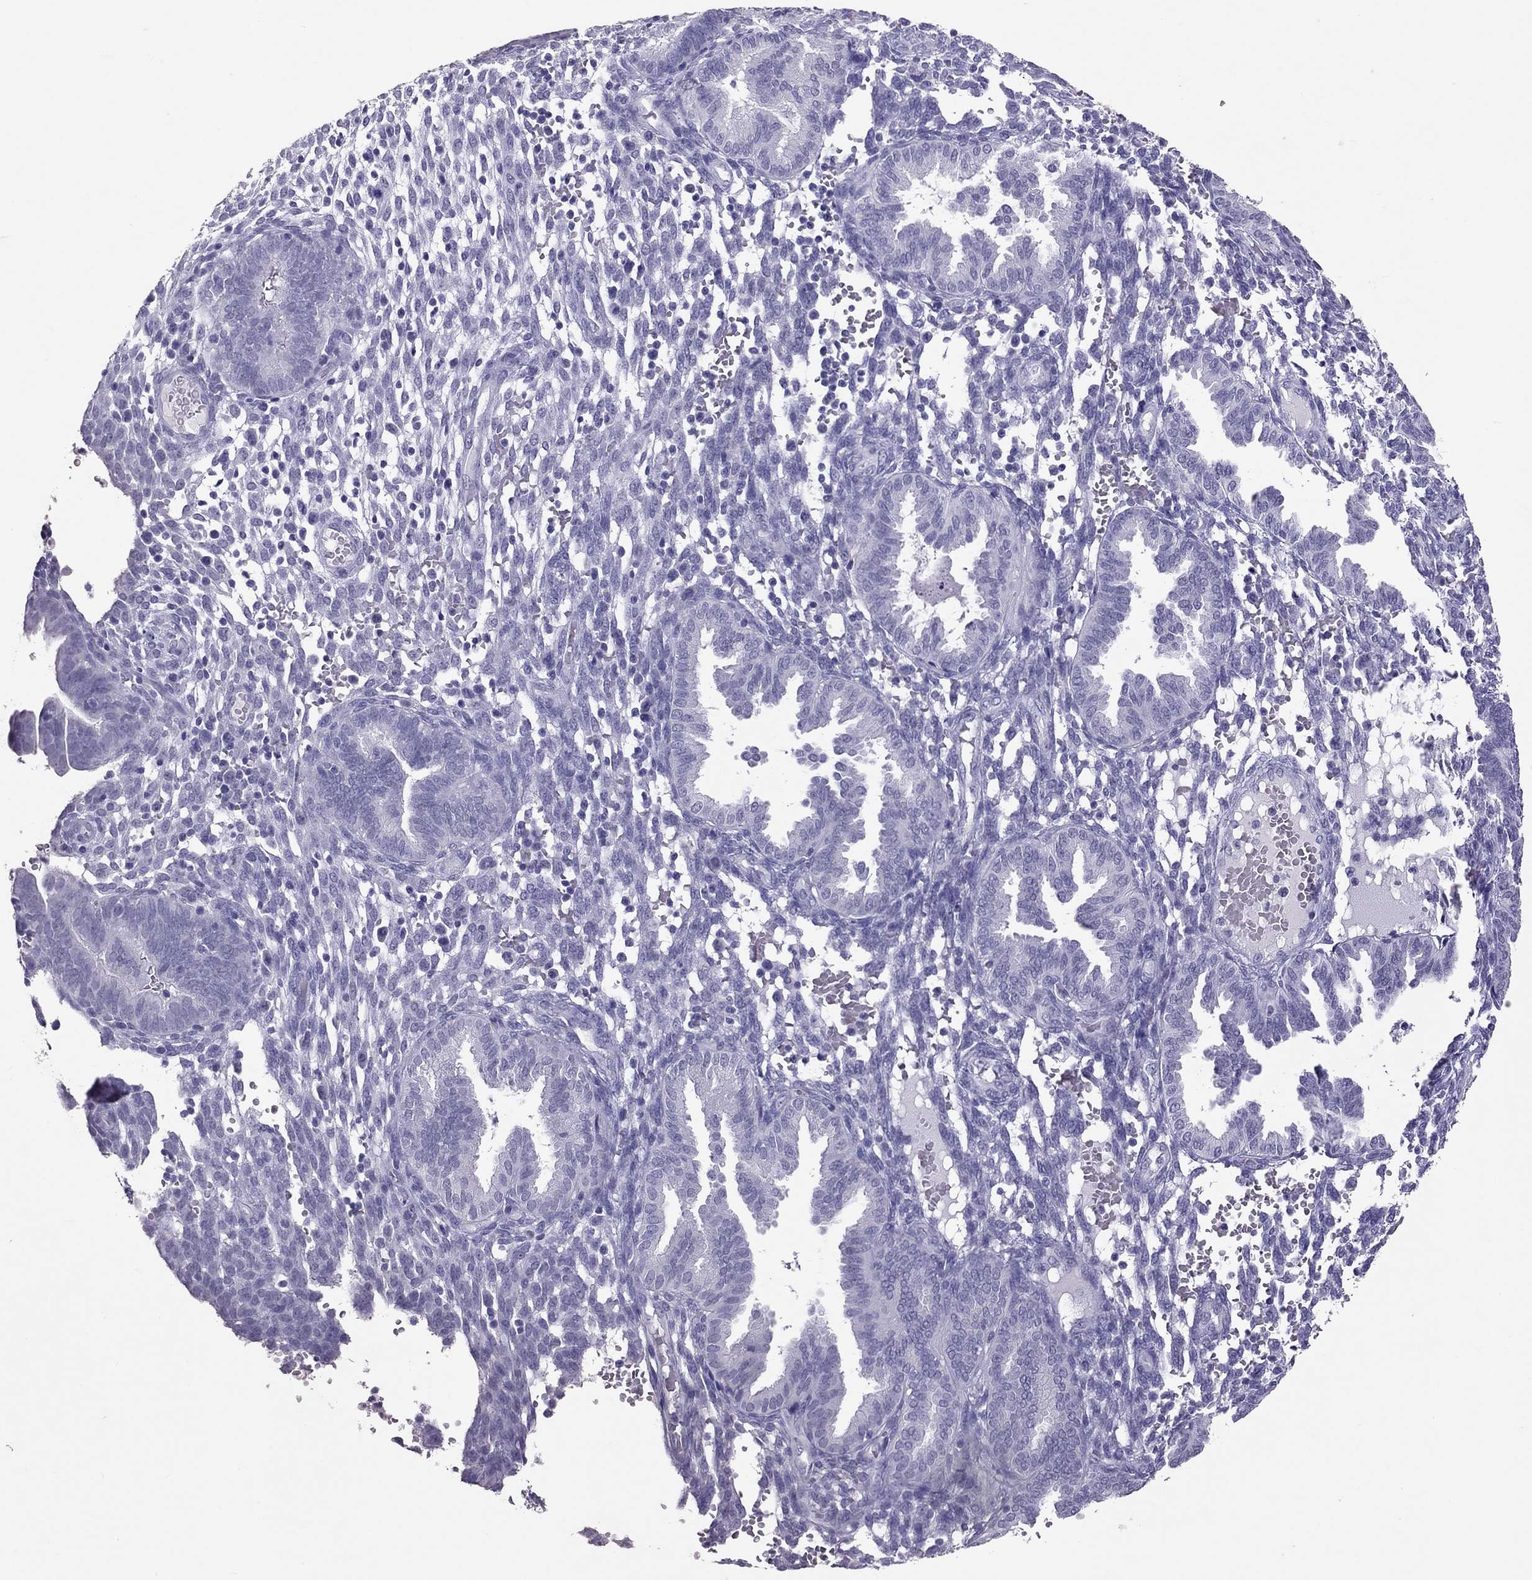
{"staining": {"intensity": "negative", "quantity": "none", "location": "none"}, "tissue": "endometrium", "cell_type": "Cells in endometrial stroma", "image_type": "normal", "snomed": [{"axis": "morphology", "description": "Normal tissue, NOS"}, {"axis": "topography", "description": "Endometrium"}], "caption": "A high-resolution photomicrograph shows immunohistochemistry staining of normal endometrium, which displays no significant staining in cells in endometrial stroma.", "gene": "PSMB11", "patient": {"sex": "female", "age": 42}}